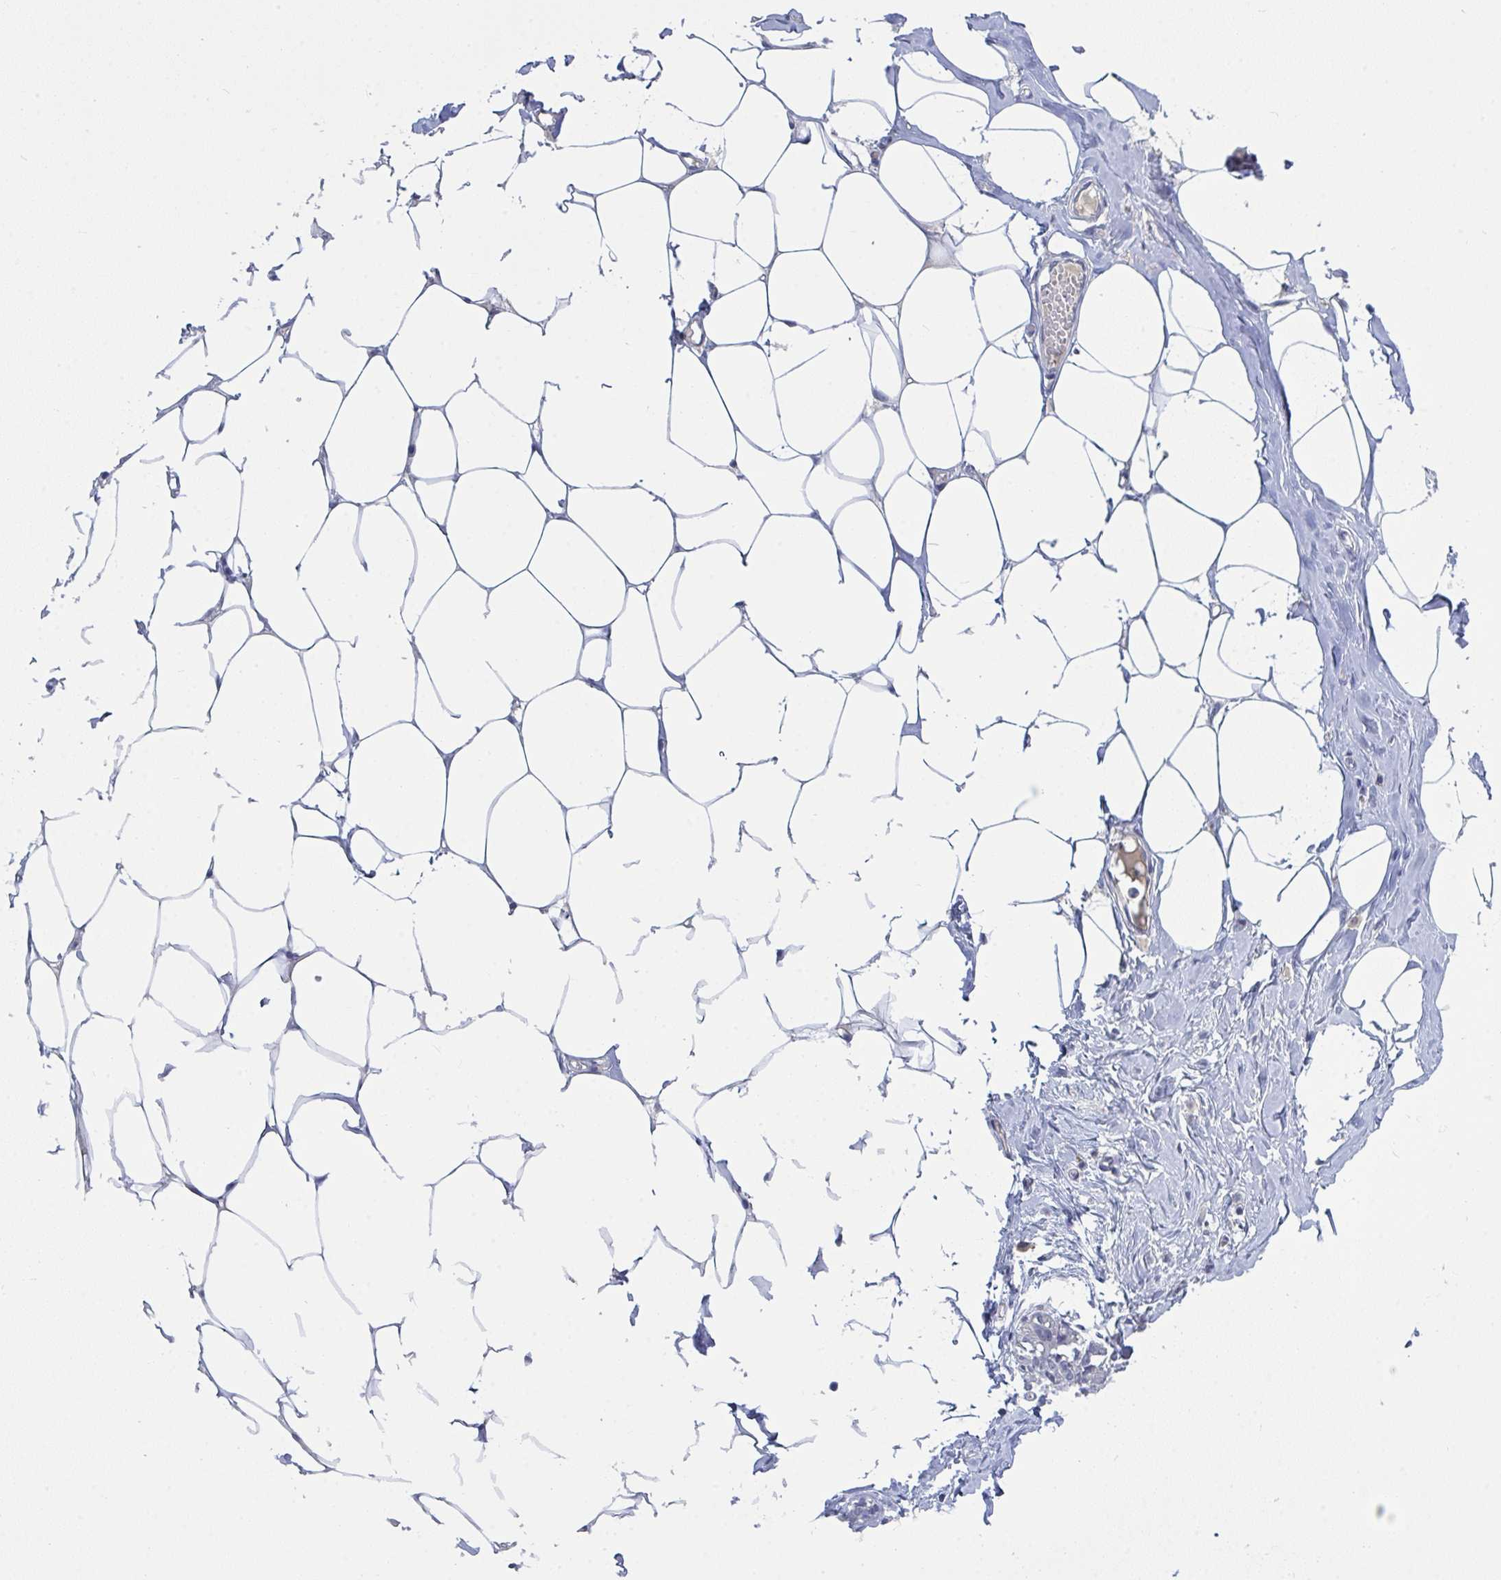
{"staining": {"intensity": "negative", "quantity": "none", "location": "none"}, "tissue": "breast", "cell_type": "Adipocytes", "image_type": "normal", "snomed": [{"axis": "morphology", "description": "Normal tissue, NOS"}, {"axis": "topography", "description": "Breast"}], "caption": "A high-resolution histopathology image shows IHC staining of normal breast, which displays no significant expression in adipocytes.", "gene": "KDM4D", "patient": {"sex": "female", "age": 27}}